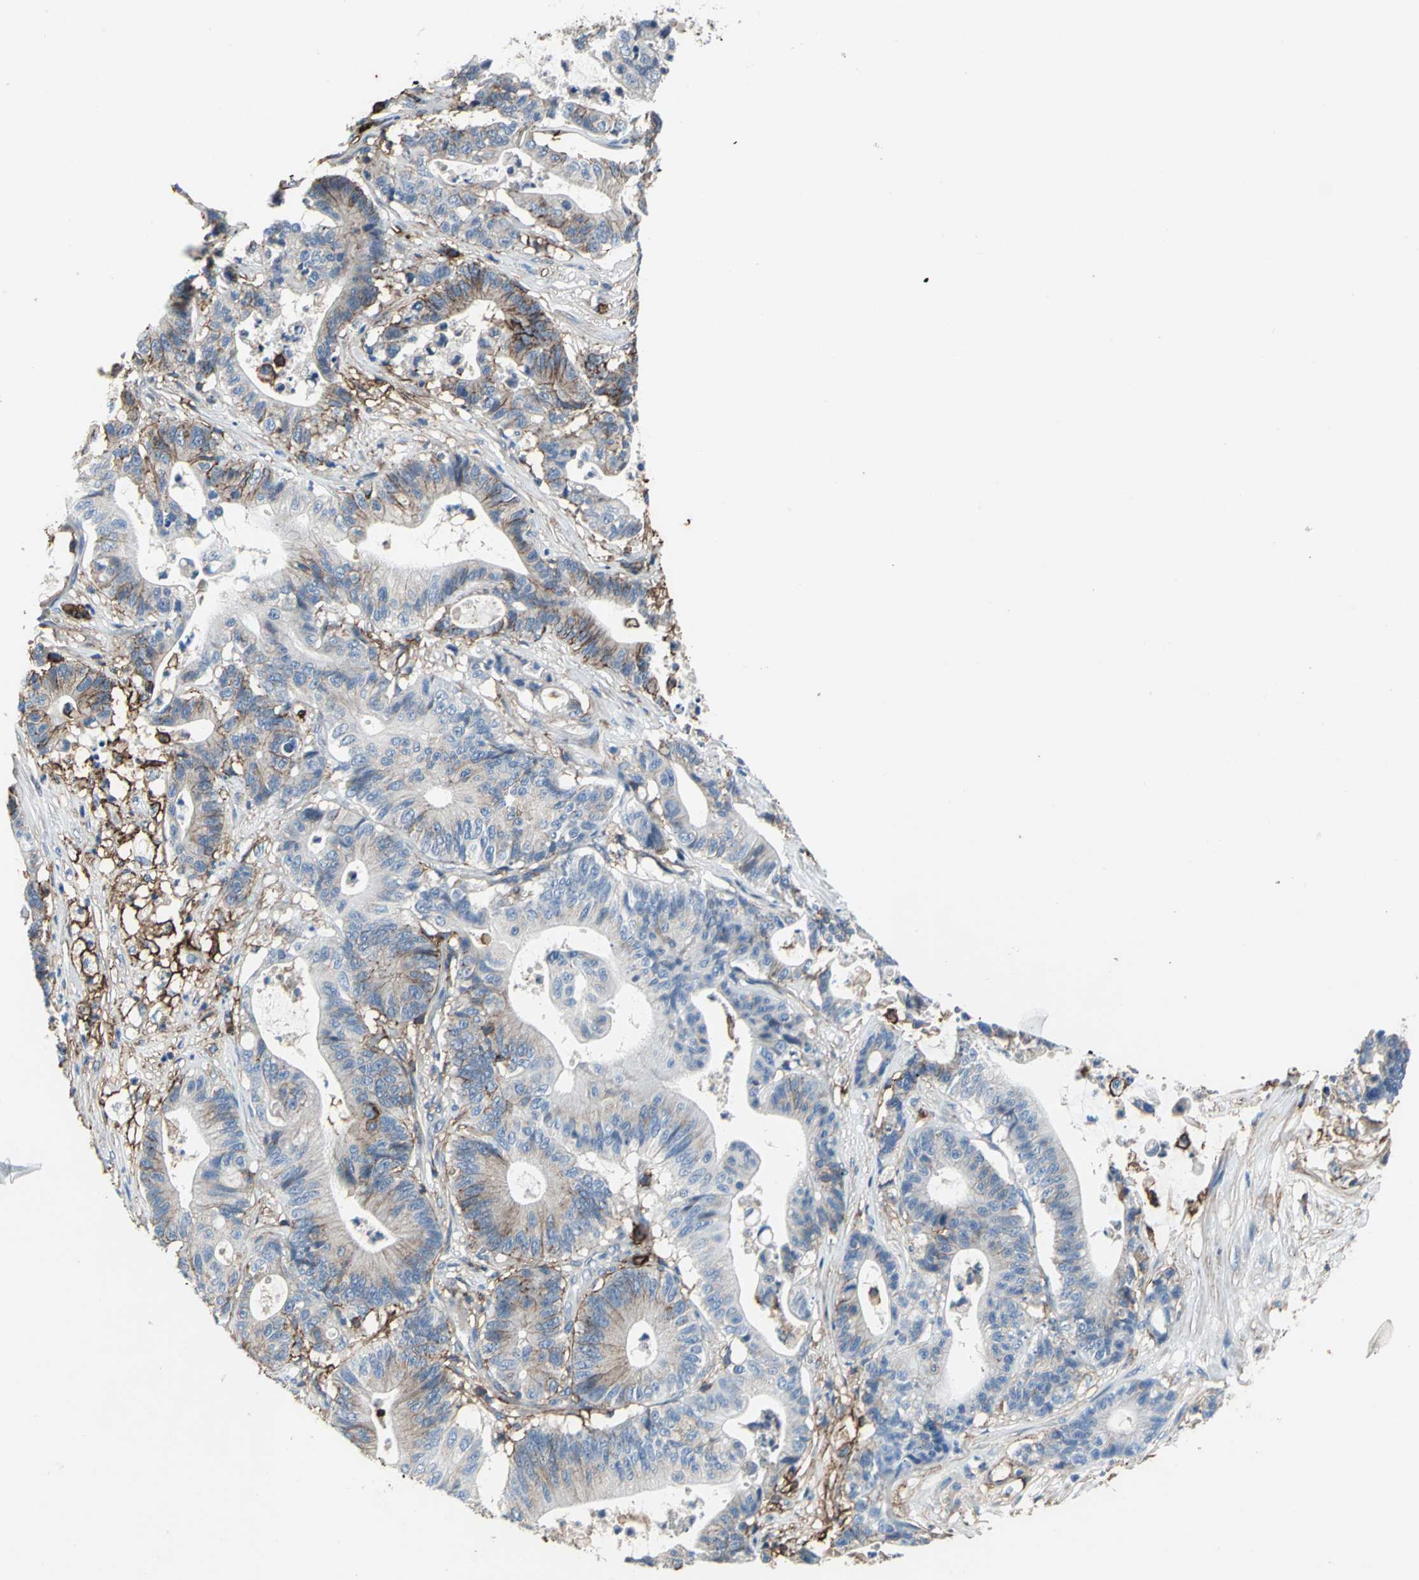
{"staining": {"intensity": "moderate", "quantity": "25%-75%", "location": "cytoplasmic/membranous"}, "tissue": "colorectal cancer", "cell_type": "Tumor cells", "image_type": "cancer", "snomed": [{"axis": "morphology", "description": "Adenocarcinoma, NOS"}, {"axis": "topography", "description": "Colon"}], "caption": "This is an image of immunohistochemistry (IHC) staining of colorectal adenocarcinoma, which shows moderate positivity in the cytoplasmic/membranous of tumor cells.", "gene": "CD44", "patient": {"sex": "female", "age": 84}}